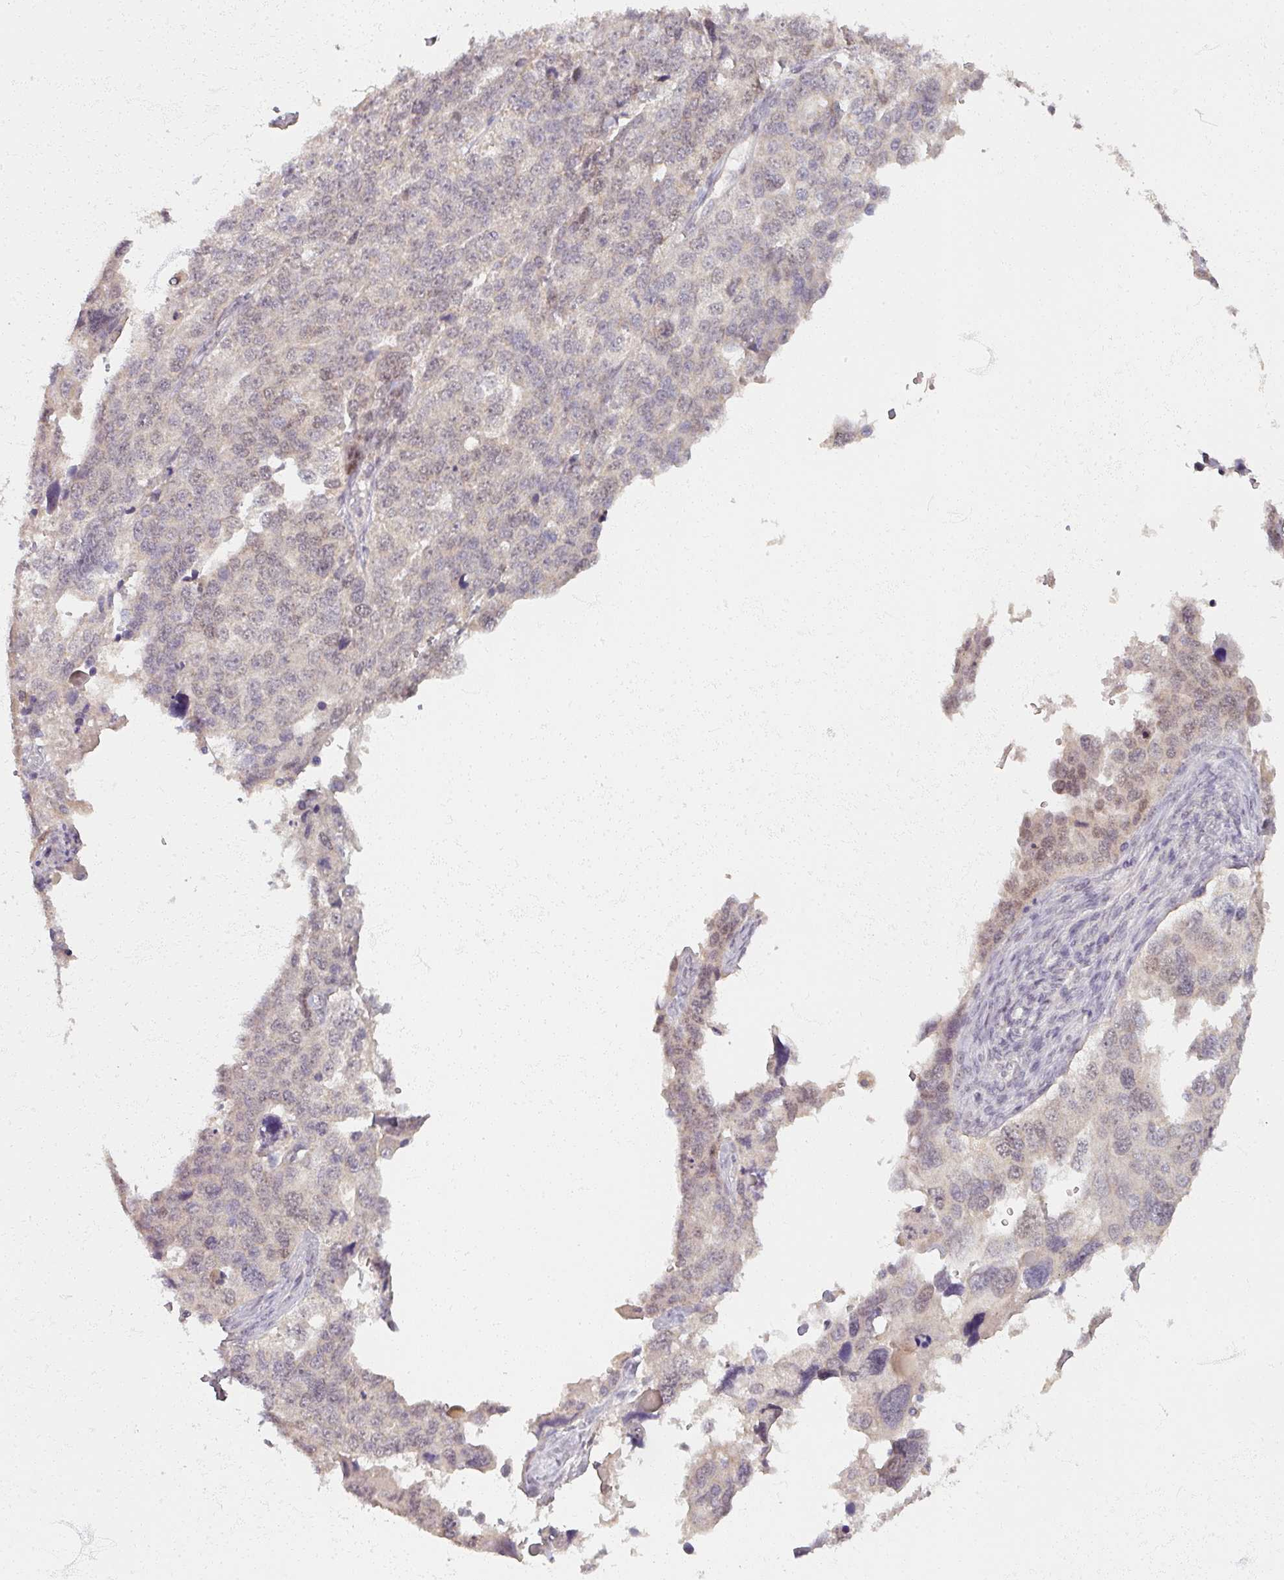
{"staining": {"intensity": "negative", "quantity": "none", "location": "none"}, "tissue": "ovarian cancer", "cell_type": "Tumor cells", "image_type": "cancer", "snomed": [{"axis": "morphology", "description": "Cystadenocarcinoma, serous, NOS"}, {"axis": "topography", "description": "Ovary"}], "caption": "DAB (3,3'-diaminobenzidine) immunohistochemical staining of human ovarian cancer shows no significant staining in tumor cells. (Brightfield microscopy of DAB (3,3'-diaminobenzidine) immunohistochemistry (IHC) at high magnification).", "gene": "SOX11", "patient": {"sex": "female", "age": 76}}